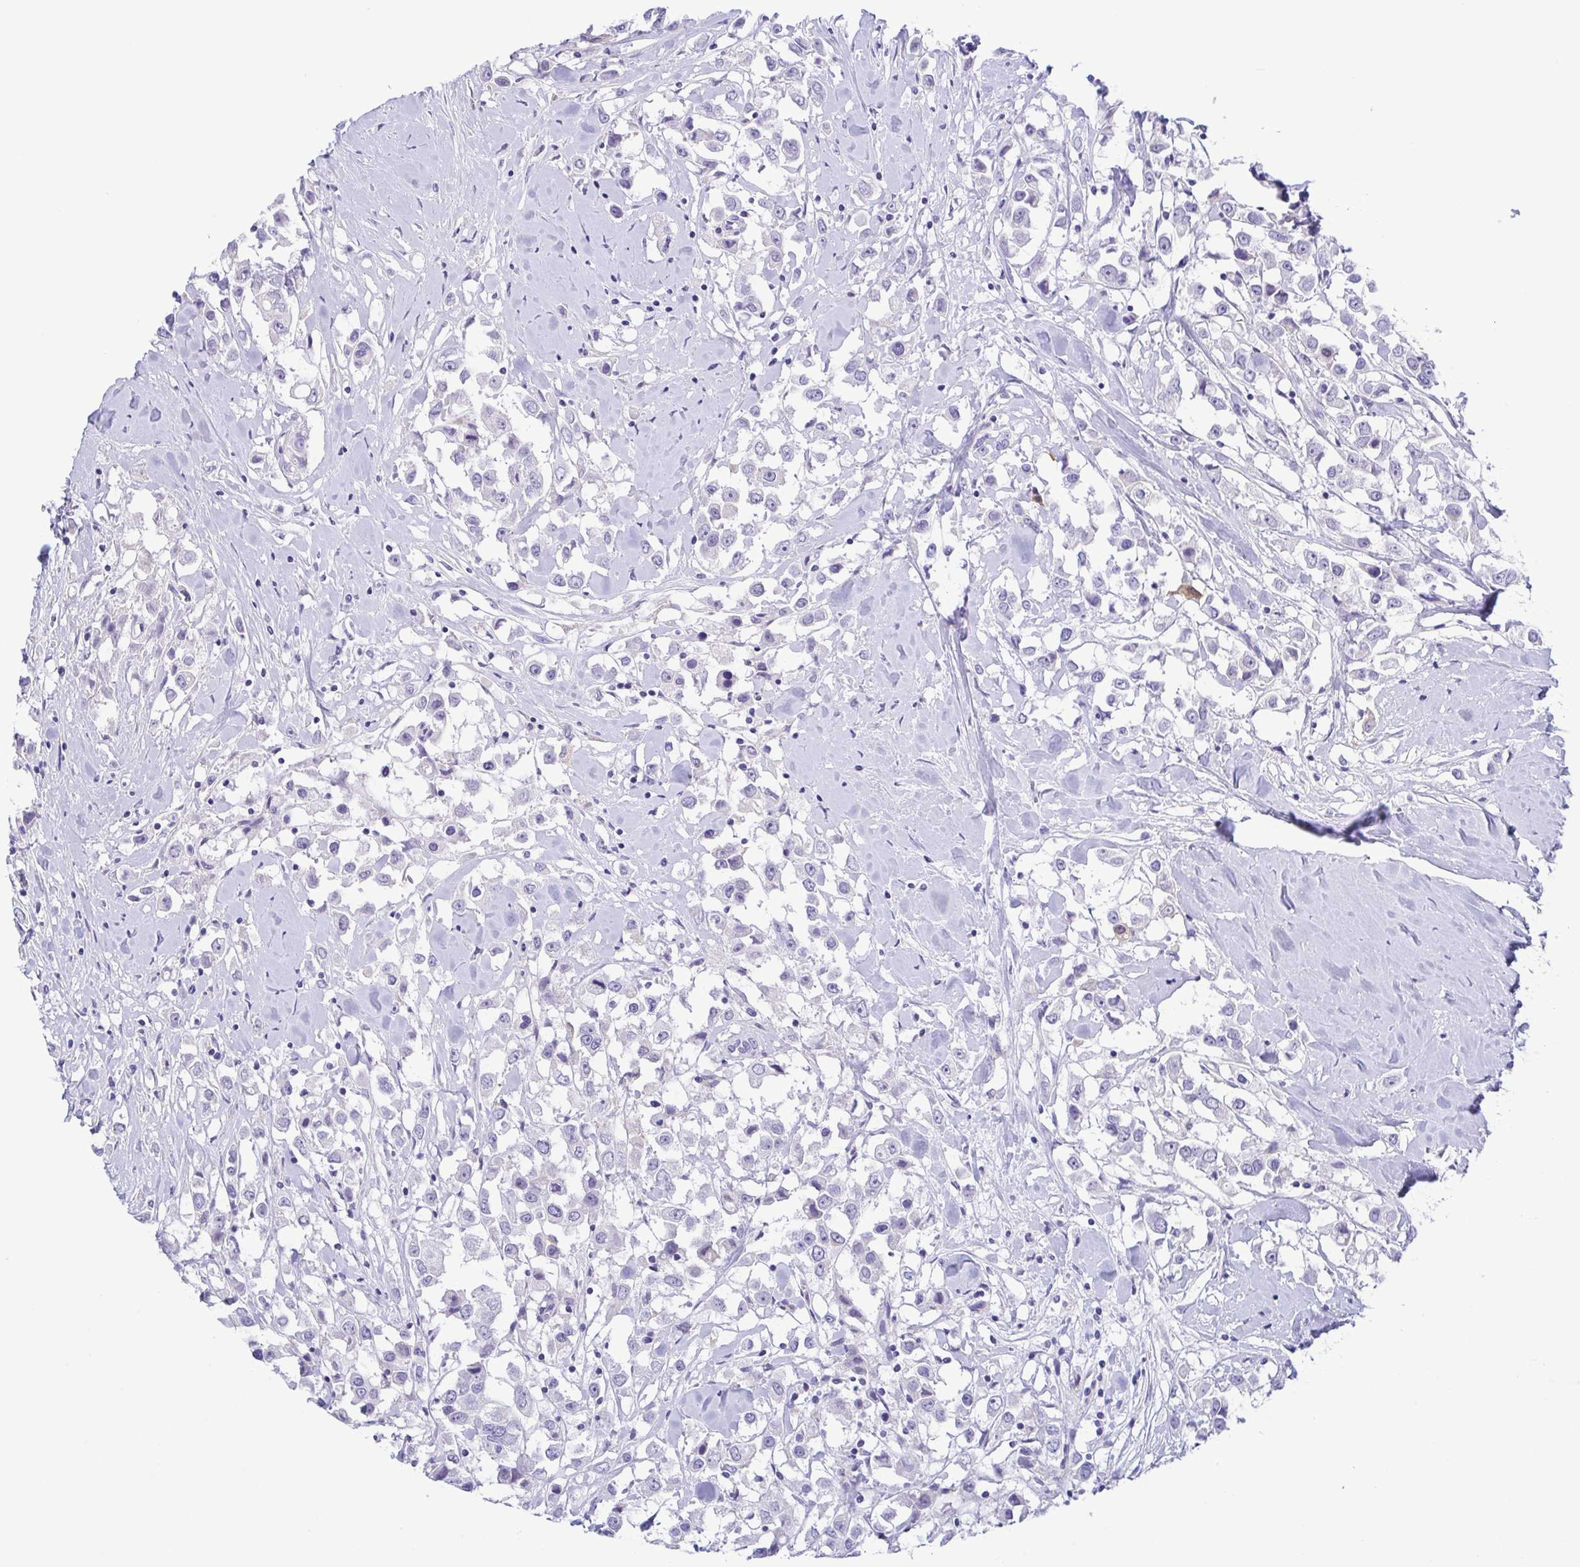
{"staining": {"intensity": "negative", "quantity": "none", "location": "none"}, "tissue": "breast cancer", "cell_type": "Tumor cells", "image_type": "cancer", "snomed": [{"axis": "morphology", "description": "Duct carcinoma"}, {"axis": "topography", "description": "Breast"}], "caption": "Breast infiltrating ductal carcinoma was stained to show a protein in brown. There is no significant expression in tumor cells. (DAB immunohistochemistry, high magnification).", "gene": "MYL7", "patient": {"sex": "female", "age": 61}}